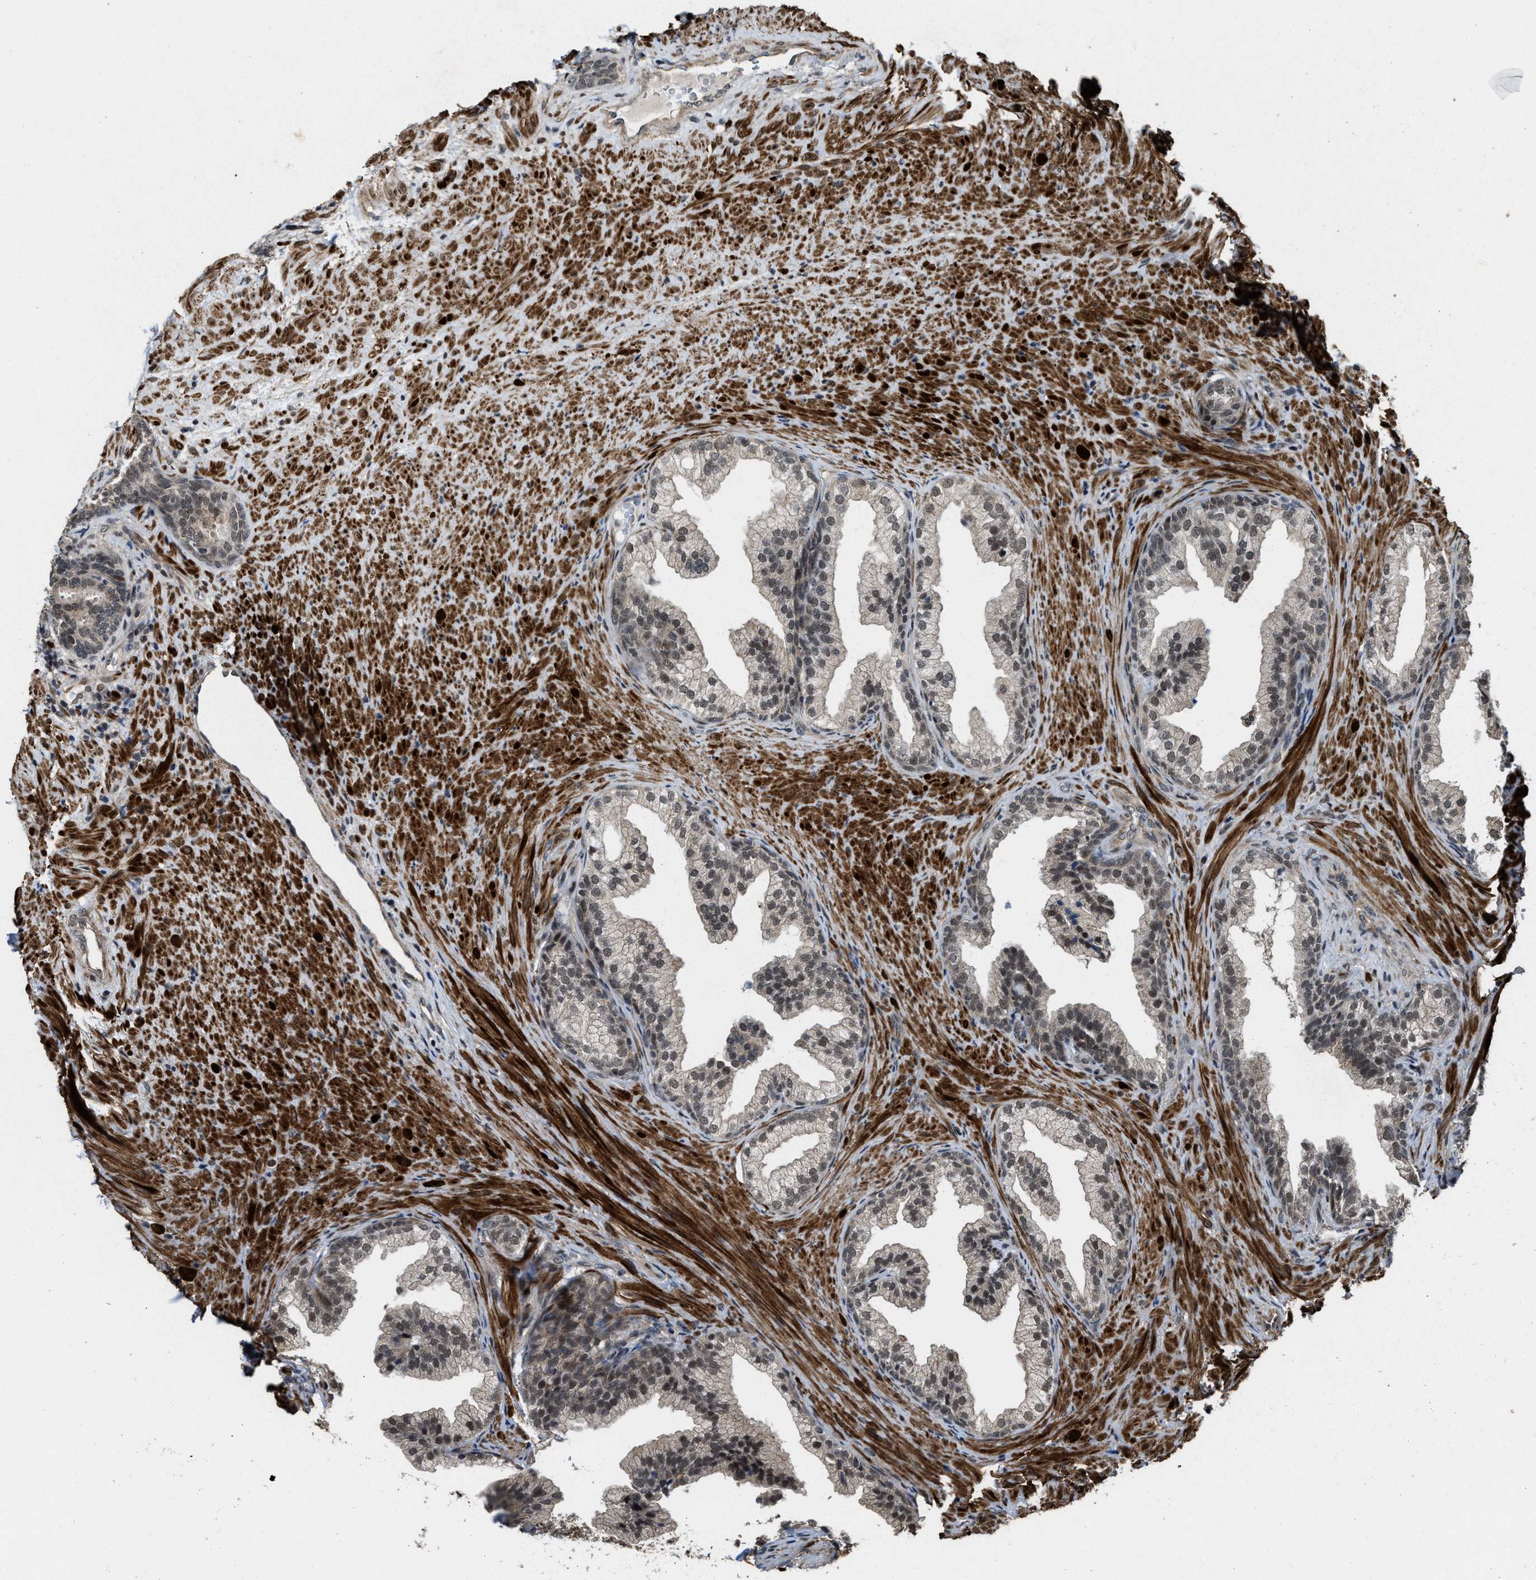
{"staining": {"intensity": "weak", "quantity": ">75%", "location": "nuclear"}, "tissue": "prostate", "cell_type": "Glandular cells", "image_type": "normal", "snomed": [{"axis": "morphology", "description": "Normal tissue, NOS"}, {"axis": "topography", "description": "Prostate"}], "caption": "High-magnification brightfield microscopy of normal prostate stained with DAB (3,3'-diaminobenzidine) (brown) and counterstained with hematoxylin (blue). glandular cells exhibit weak nuclear expression is present in about>75% of cells.", "gene": "ZNF250", "patient": {"sex": "male", "age": 76}}